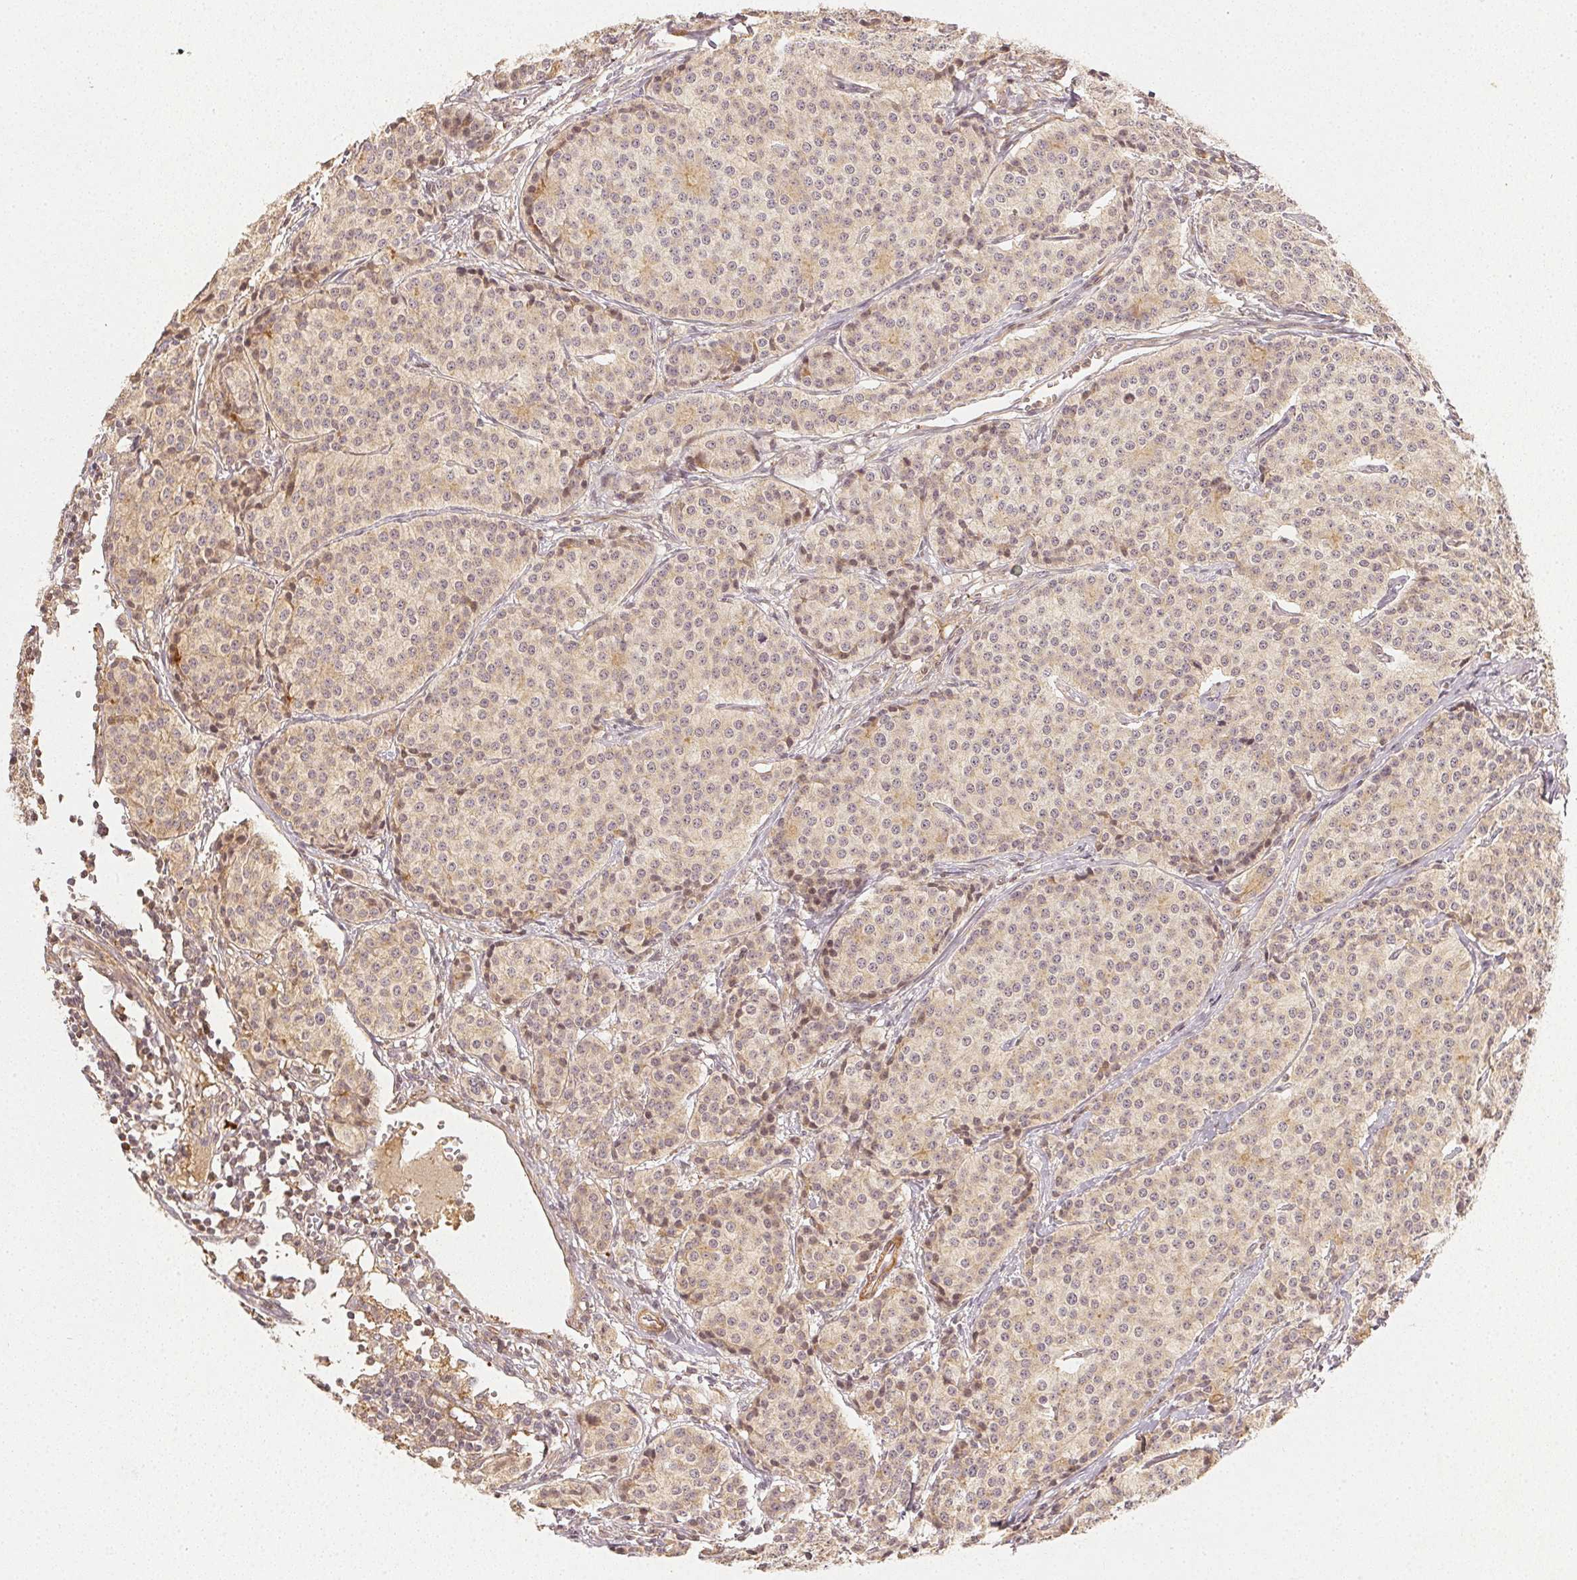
{"staining": {"intensity": "negative", "quantity": "none", "location": "none"}, "tissue": "carcinoid", "cell_type": "Tumor cells", "image_type": "cancer", "snomed": [{"axis": "morphology", "description": "Carcinoid, malignant, NOS"}, {"axis": "topography", "description": "Small intestine"}], "caption": "Tumor cells are negative for brown protein staining in malignant carcinoid.", "gene": "SERPINE1", "patient": {"sex": "female", "age": 64}}